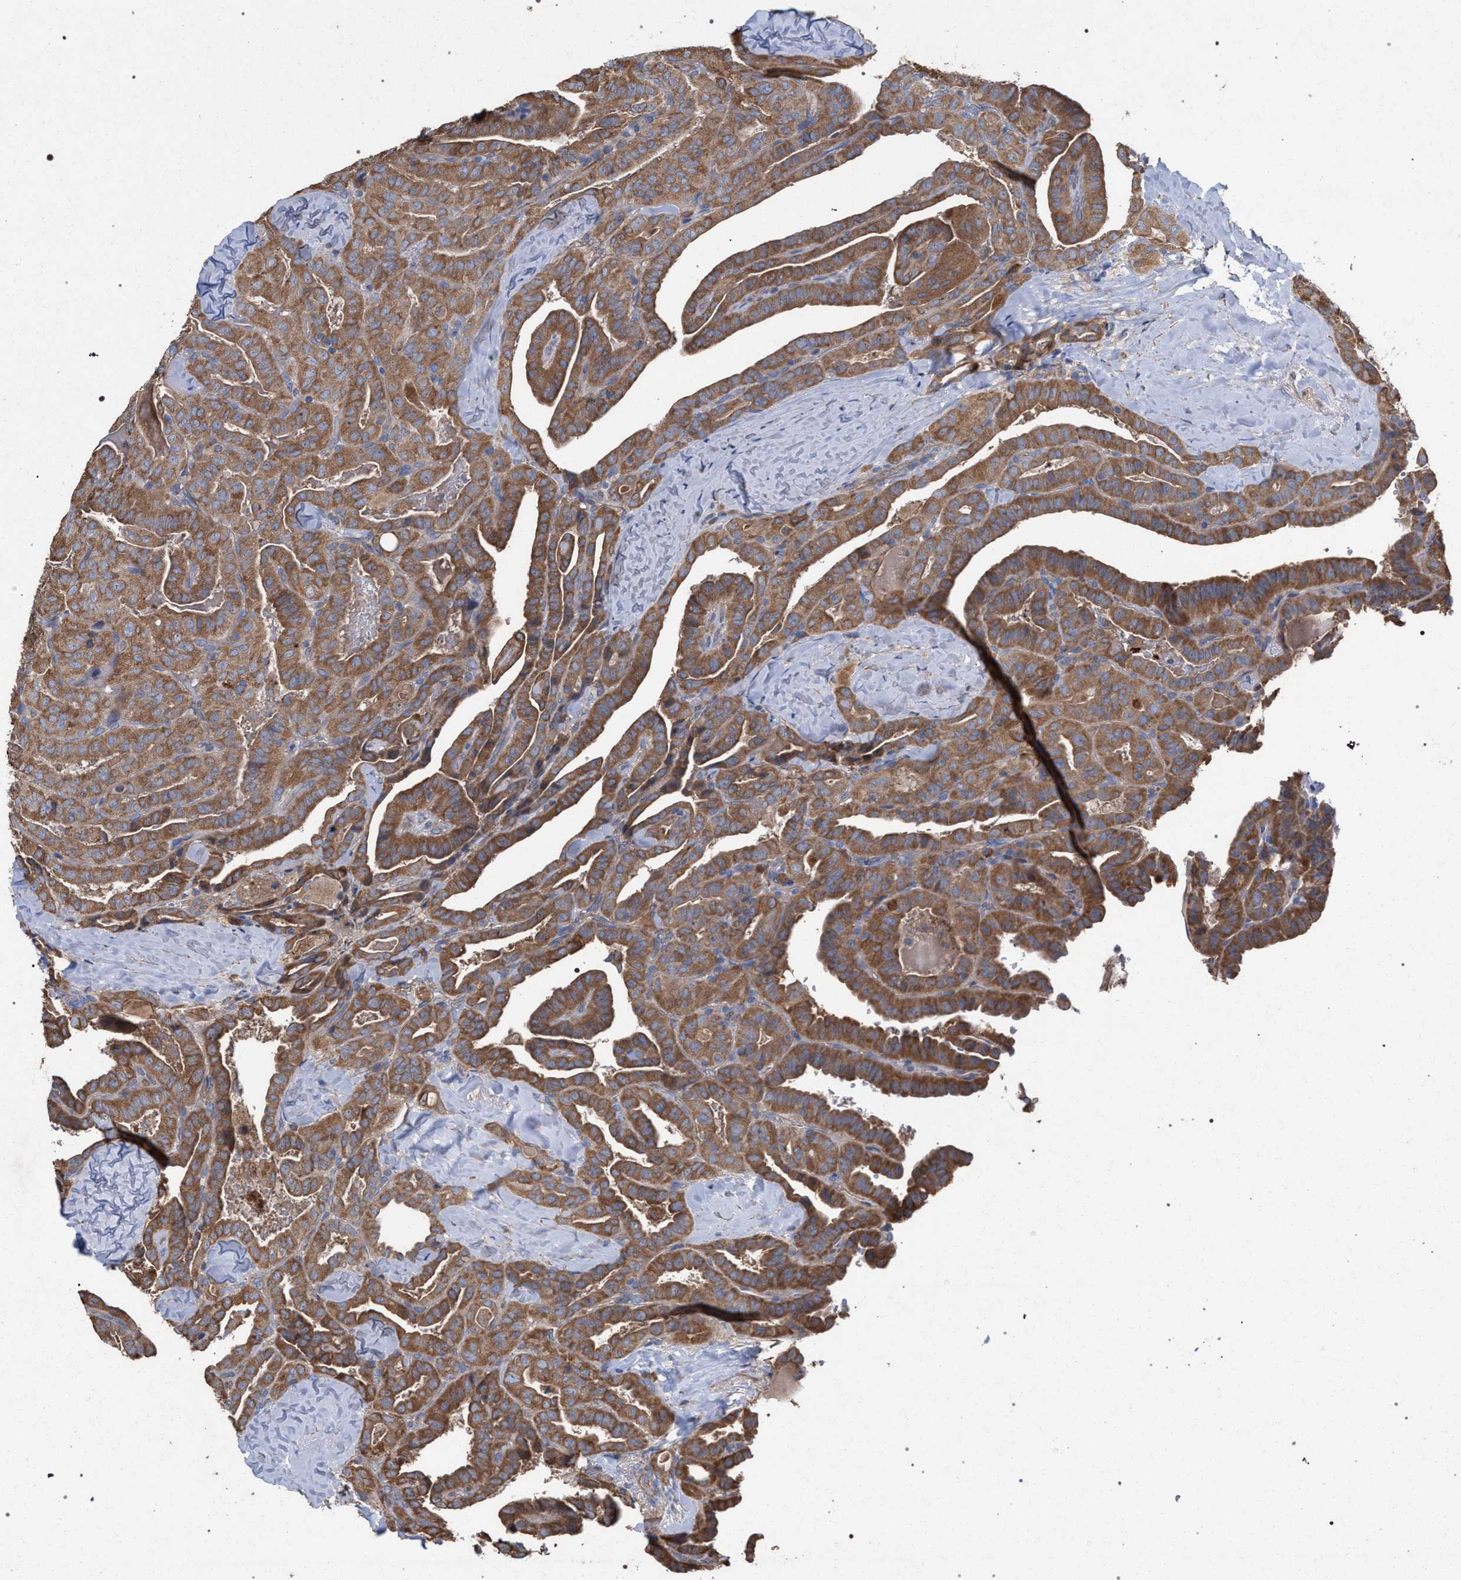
{"staining": {"intensity": "moderate", "quantity": ">75%", "location": "cytoplasmic/membranous"}, "tissue": "thyroid cancer", "cell_type": "Tumor cells", "image_type": "cancer", "snomed": [{"axis": "morphology", "description": "Papillary adenocarcinoma, NOS"}, {"axis": "topography", "description": "Thyroid gland"}], "caption": "Protein staining exhibits moderate cytoplasmic/membranous staining in approximately >75% of tumor cells in thyroid papillary adenocarcinoma.", "gene": "BCL2L12", "patient": {"sex": "male", "age": 77}}